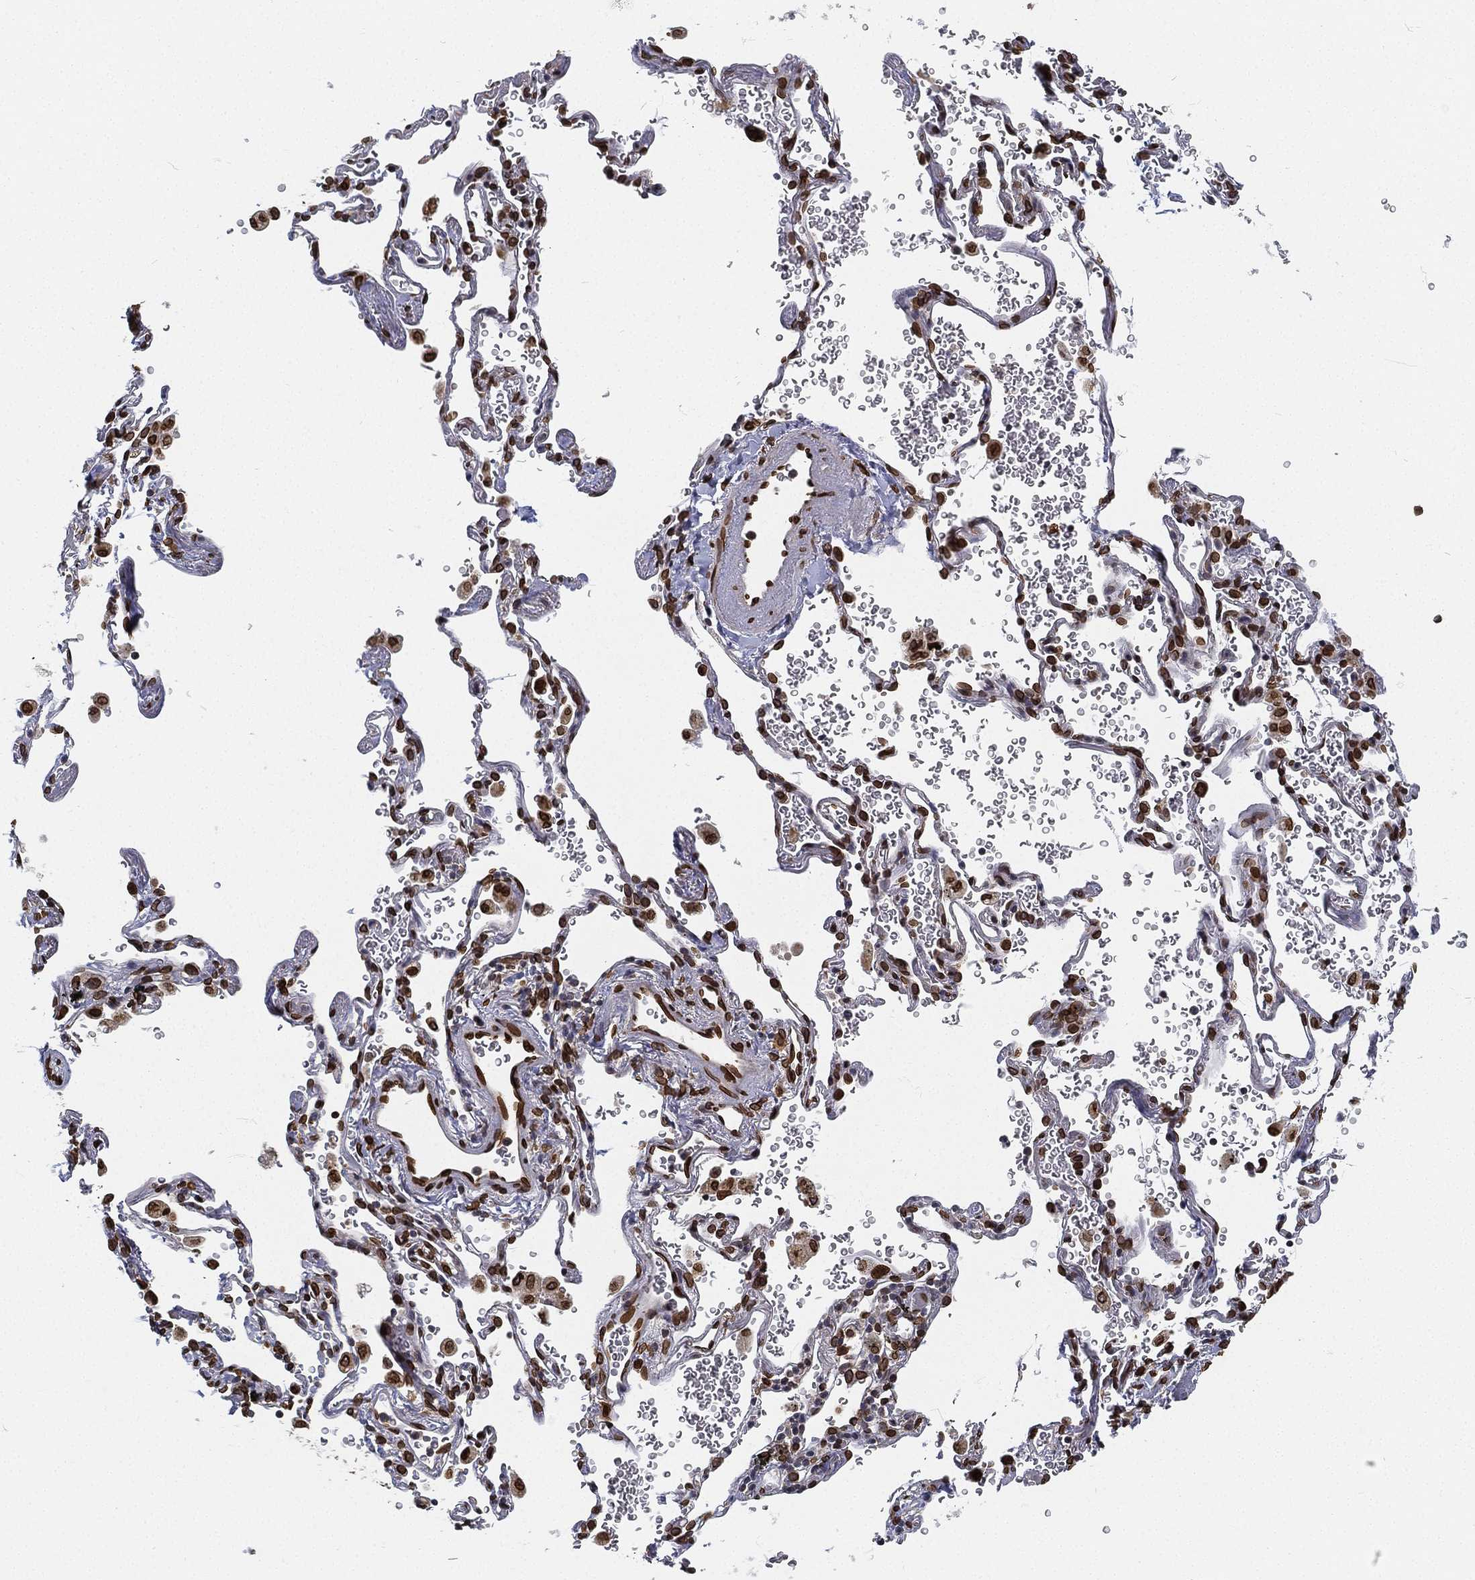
{"staining": {"intensity": "strong", "quantity": ">75%", "location": "nuclear"}, "tissue": "soft tissue", "cell_type": "Fibroblasts", "image_type": "normal", "snomed": [{"axis": "morphology", "description": "Normal tissue, NOS"}, {"axis": "morphology", "description": "Adenocarcinoma, NOS"}, {"axis": "topography", "description": "Cartilage tissue"}, {"axis": "topography", "description": "Lung"}], "caption": "An IHC histopathology image of unremarkable tissue is shown. Protein staining in brown labels strong nuclear positivity in soft tissue within fibroblasts.", "gene": "PALB2", "patient": {"sex": "male", "age": 59}}